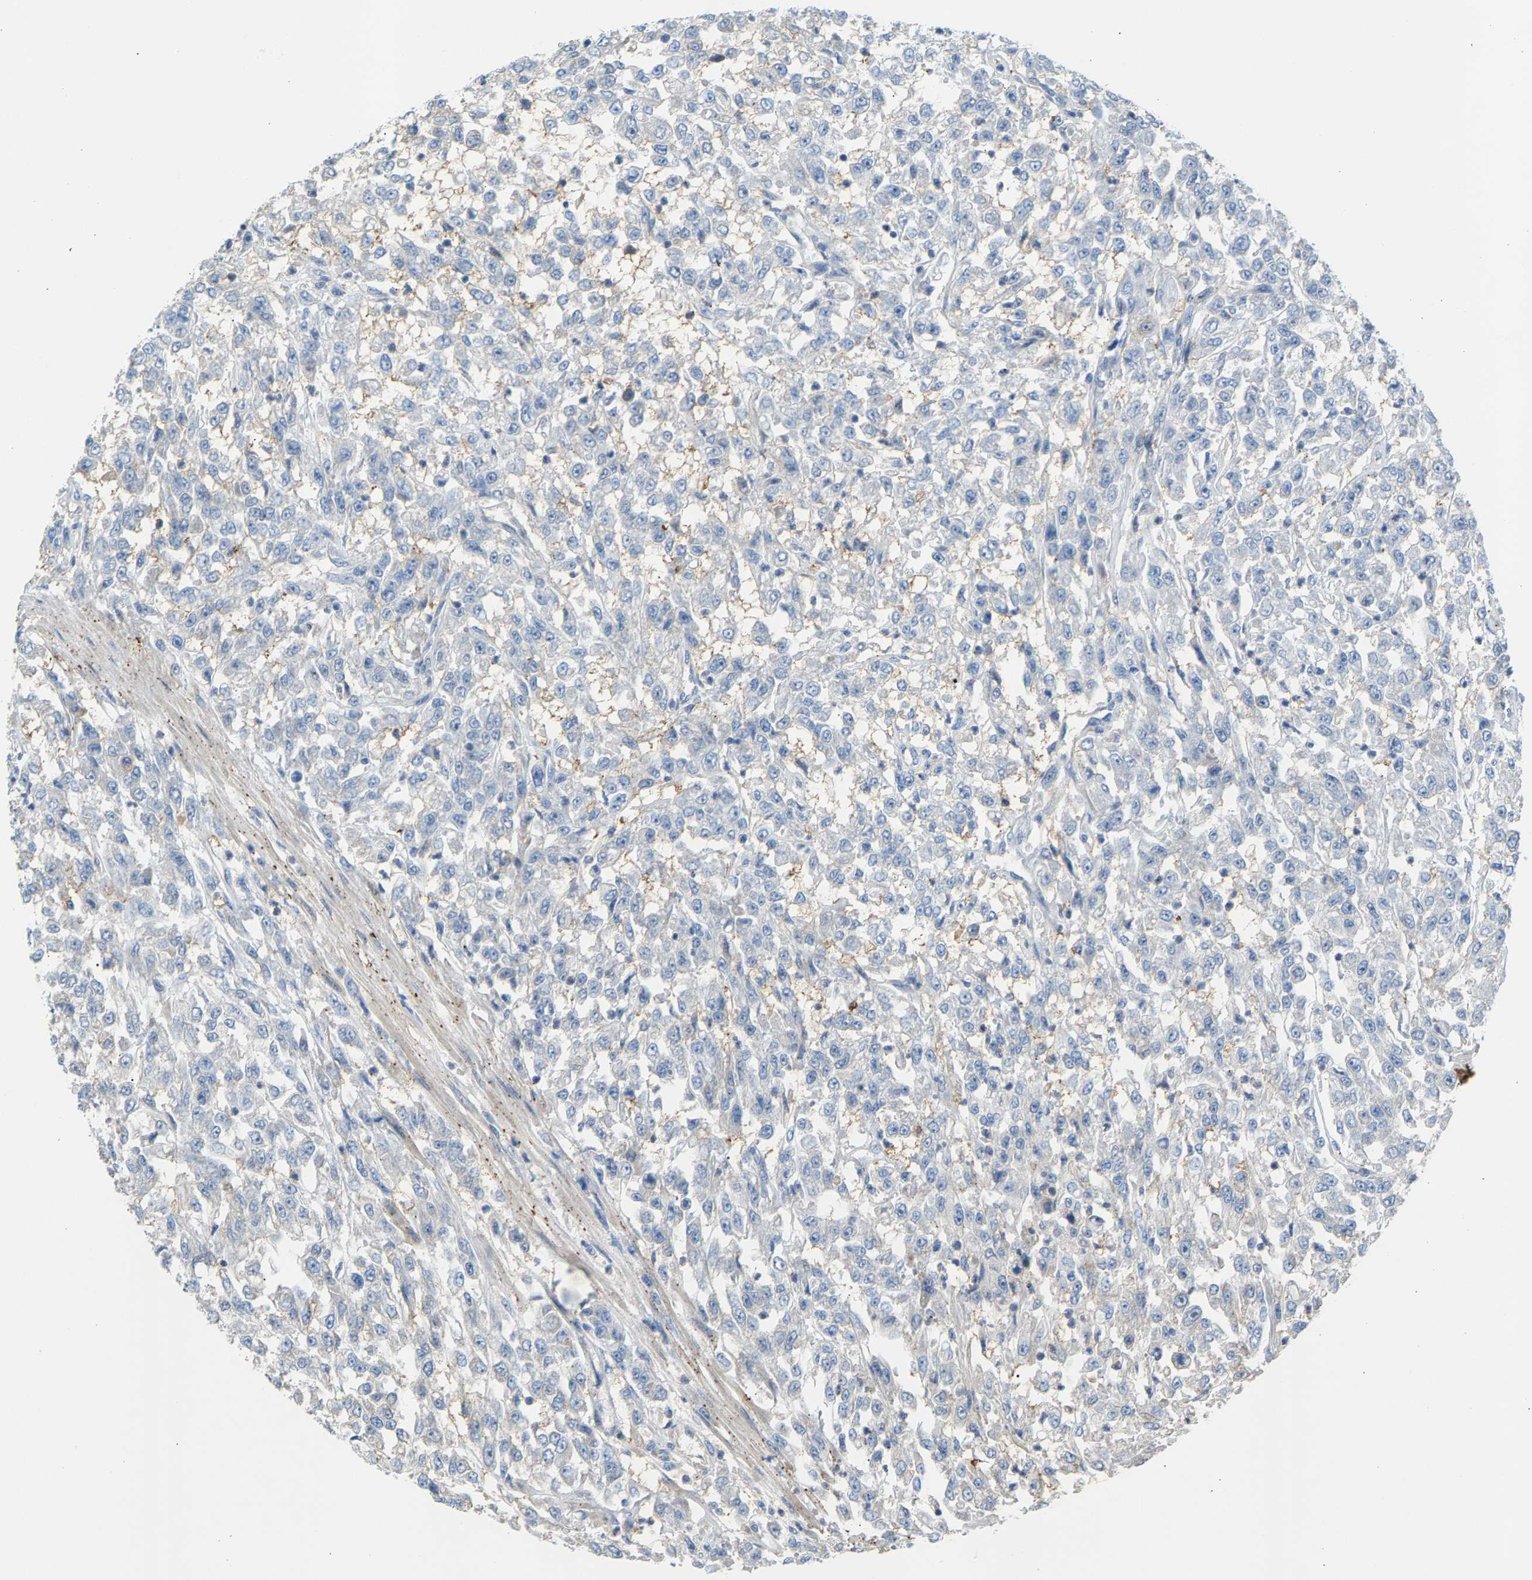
{"staining": {"intensity": "negative", "quantity": "none", "location": "none"}, "tissue": "urothelial cancer", "cell_type": "Tumor cells", "image_type": "cancer", "snomed": [{"axis": "morphology", "description": "Urothelial carcinoma, High grade"}, {"axis": "topography", "description": "Urinary bladder"}], "caption": "There is no significant positivity in tumor cells of urothelial carcinoma (high-grade).", "gene": "KRTAP27-1", "patient": {"sex": "male", "age": 46}}